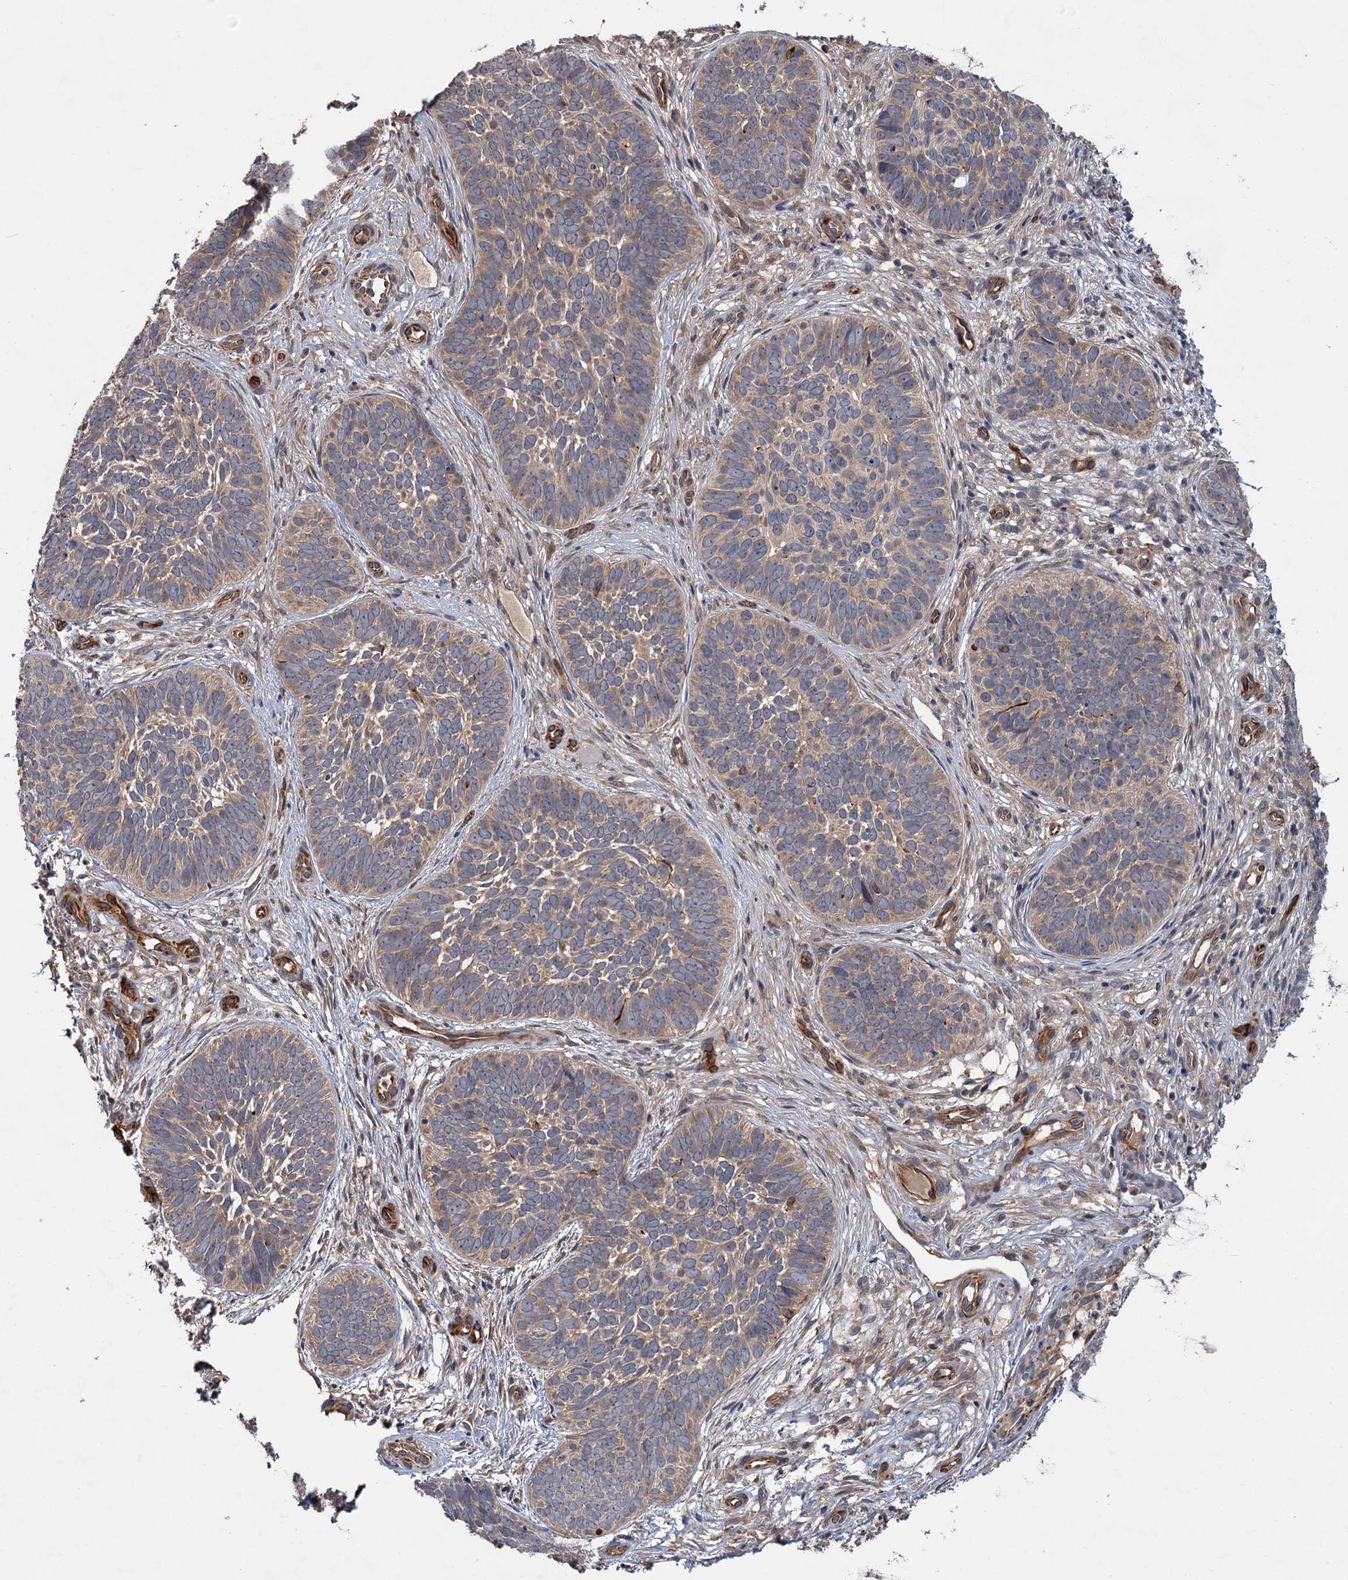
{"staining": {"intensity": "weak", "quantity": "25%-75%", "location": "cytoplasmic/membranous"}, "tissue": "skin cancer", "cell_type": "Tumor cells", "image_type": "cancer", "snomed": [{"axis": "morphology", "description": "Basal cell carcinoma"}, {"axis": "topography", "description": "Skin"}], "caption": "This is a photomicrograph of immunohistochemistry (IHC) staining of skin cancer, which shows weak staining in the cytoplasmic/membranous of tumor cells.", "gene": "PKN2", "patient": {"sex": "male", "age": 89}}